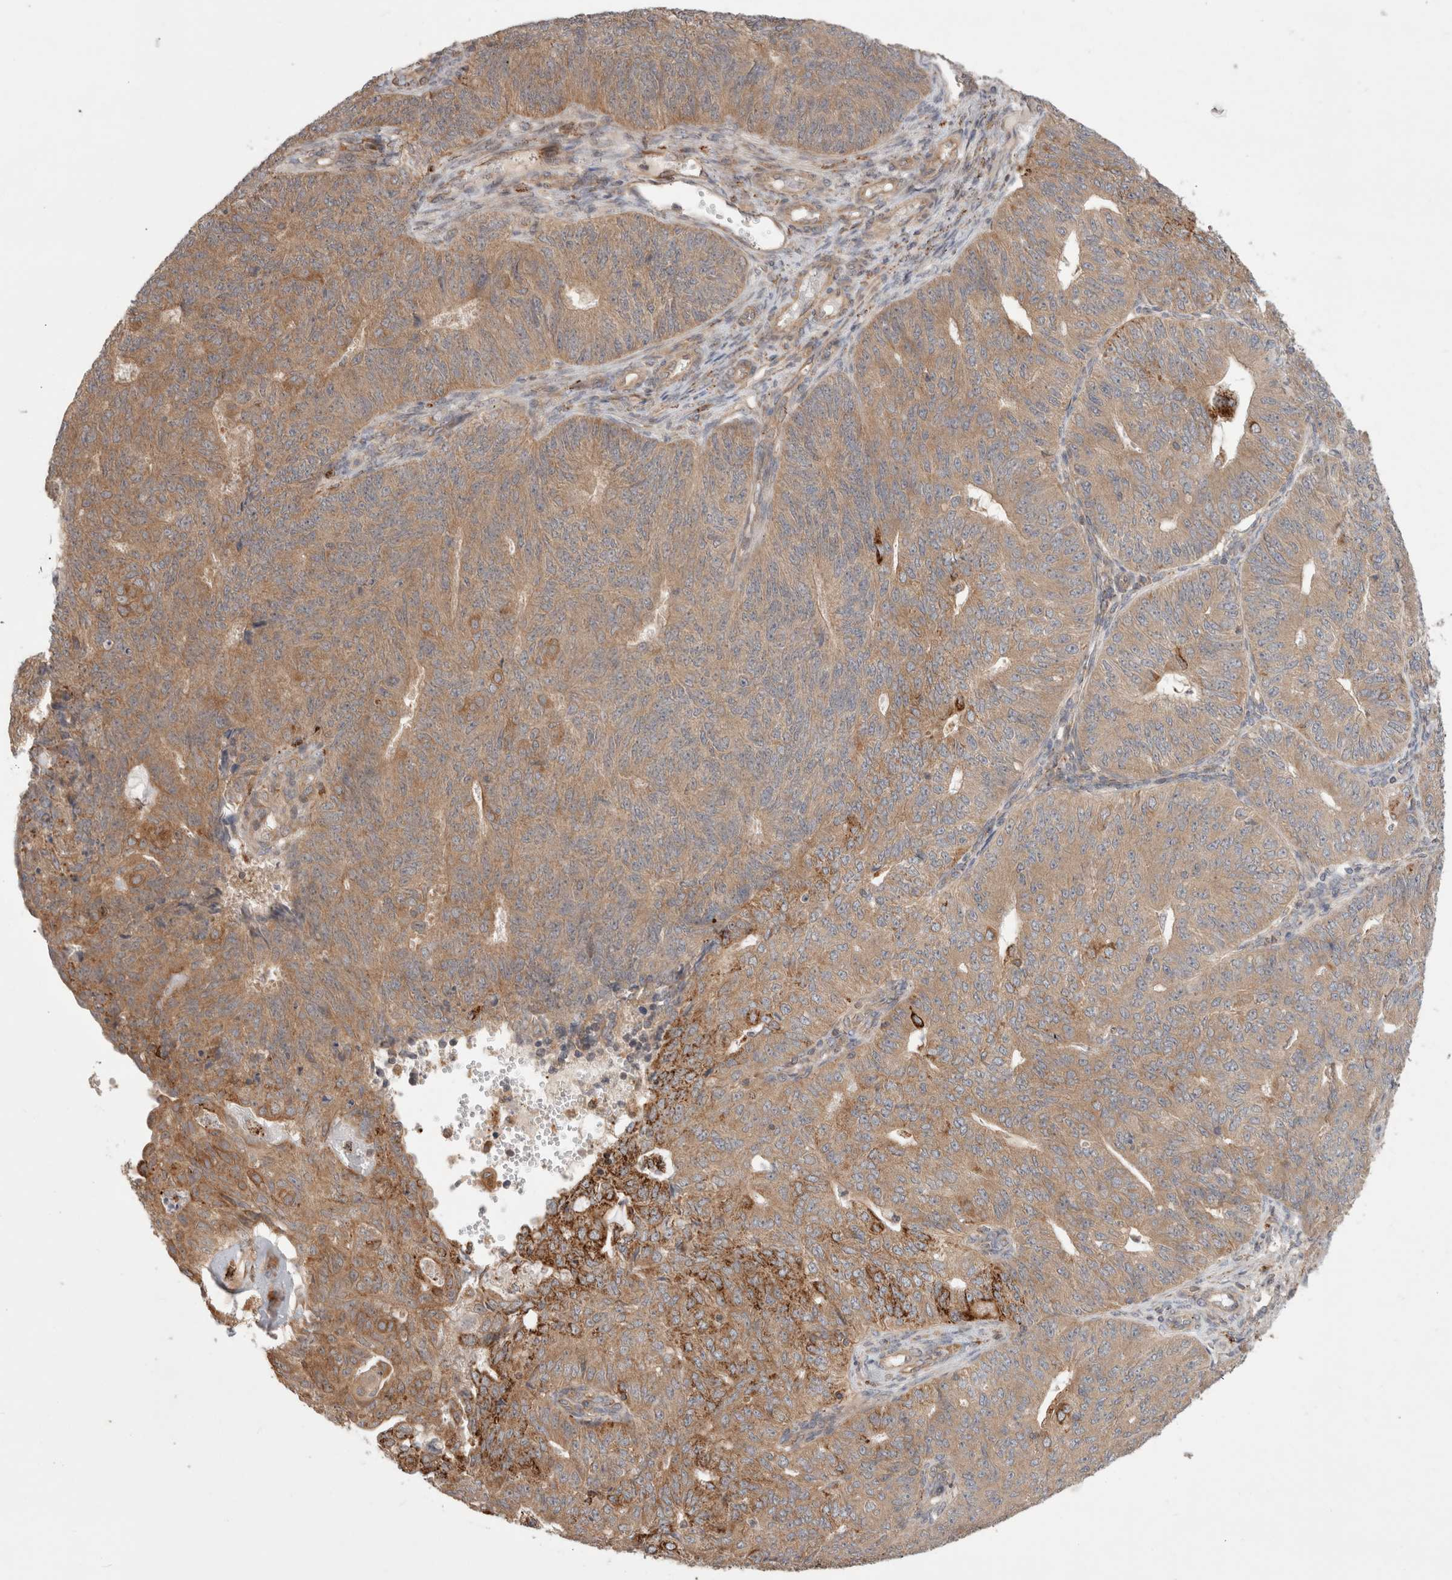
{"staining": {"intensity": "moderate", "quantity": ">75%", "location": "cytoplasmic/membranous"}, "tissue": "endometrial cancer", "cell_type": "Tumor cells", "image_type": "cancer", "snomed": [{"axis": "morphology", "description": "Adenocarcinoma, NOS"}, {"axis": "topography", "description": "Endometrium"}], "caption": "A brown stain highlights moderate cytoplasmic/membranous expression of a protein in human adenocarcinoma (endometrial) tumor cells. The staining was performed using DAB (3,3'-diaminobenzidine) to visualize the protein expression in brown, while the nuclei were stained in blue with hematoxylin (Magnification: 20x).", "gene": "HROB", "patient": {"sex": "female", "age": 32}}